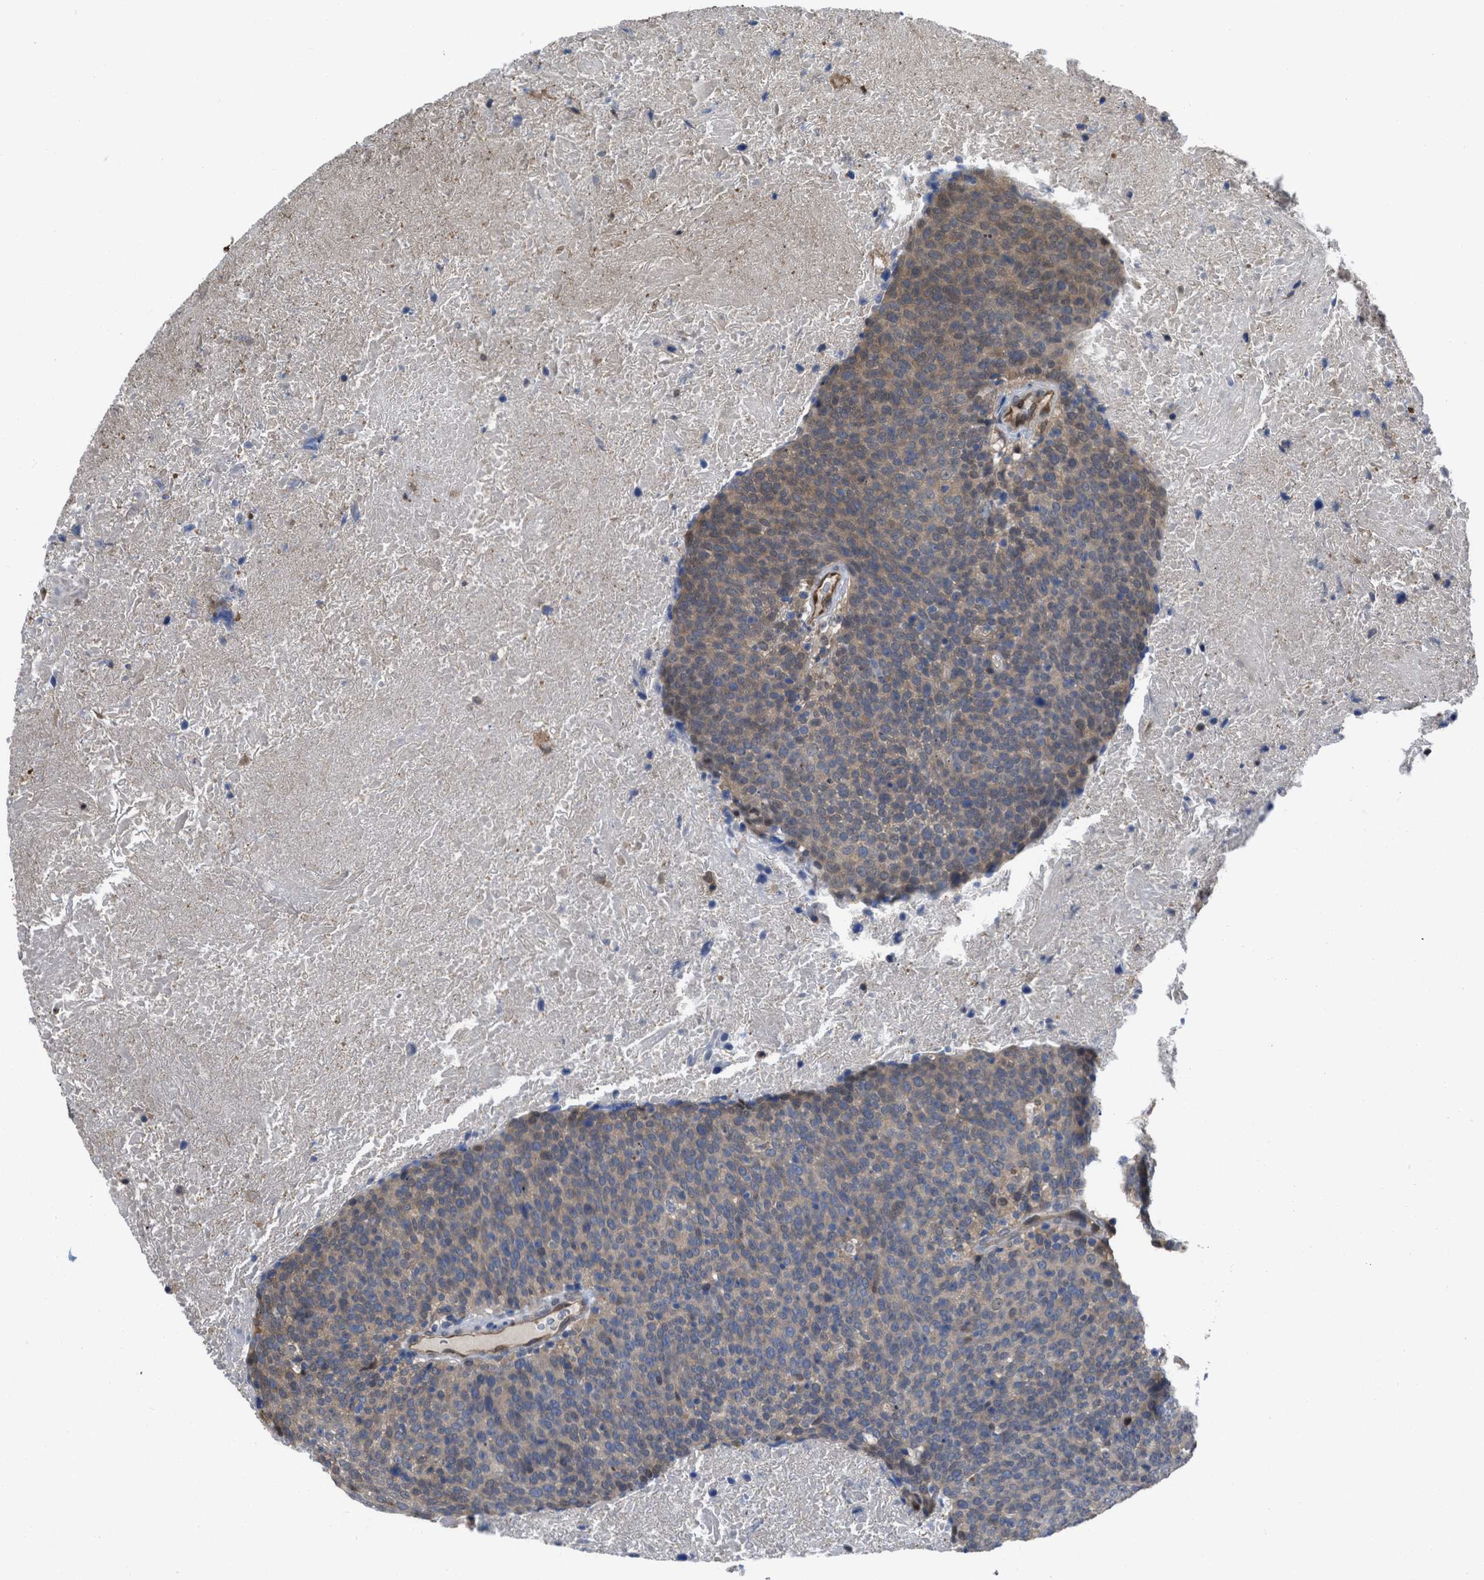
{"staining": {"intensity": "moderate", "quantity": "25%-75%", "location": "cytoplasmic/membranous"}, "tissue": "head and neck cancer", "cell_type": "Tumor cells", "image_type": "cancer", "snomed": [{"axis": "morphology", "description": "Squamous cell carcinoma, NOS"}, {"axis": "morphology", "description": "Squamous cell carcinoma, metastatic, NOS"}, {"axis": "topography", "description": "Lymph node"}, {"axis": "topography", "description": "Head-Neck"}], "caption": "The histopathology image displays a brown stain indicating the presence of a protein in the cytoplasmic/membranous of tumor cells in head and neck metastatic squamous cell carcinoma.", "gene": "YWHAG", "patient": {"sex": "male", "age": 62}}